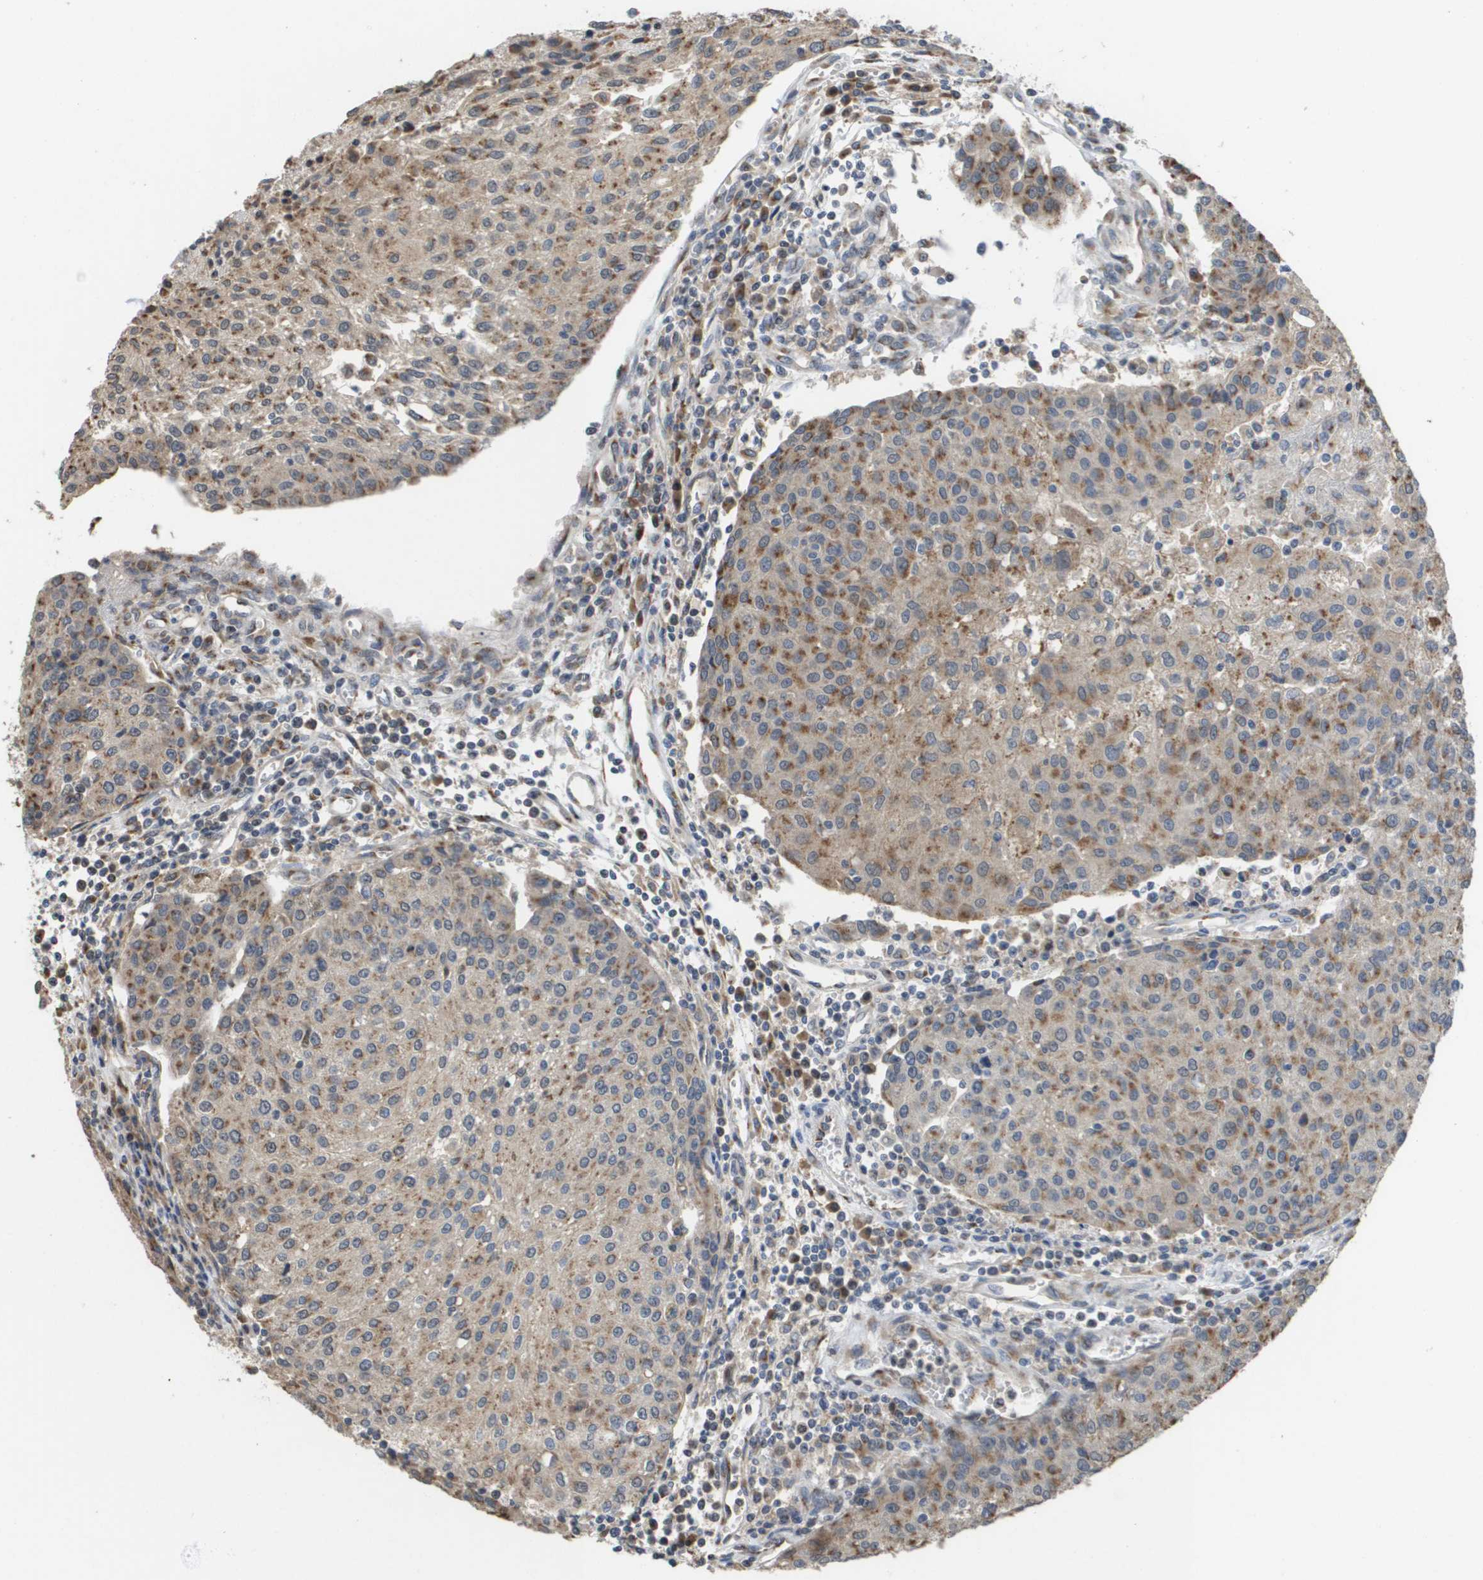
{"staining": {"intensity": "moderate", "quantity": ">75%", "location": "cytoplasmic/membranous"}, "tissue": "urothelial cancer", "cell_type": "Tumor cells", "image_type": "cancer", "snomed": [{"axis": "morphology", "description": "Urothelial carcinoma, High grade"}, {"axis": "topography", "description": "Urinary bladder"}], "caption": "Moderate cytoplasmic/membranous positivity is seen in about >75% of tumor cells in urothelial carcinoma (high-grade). (DAB IHC, brown staining for protein, blue staining for nuclei).", "gene": "PCK1", "patient": {"sex": "female", "age": 85}}